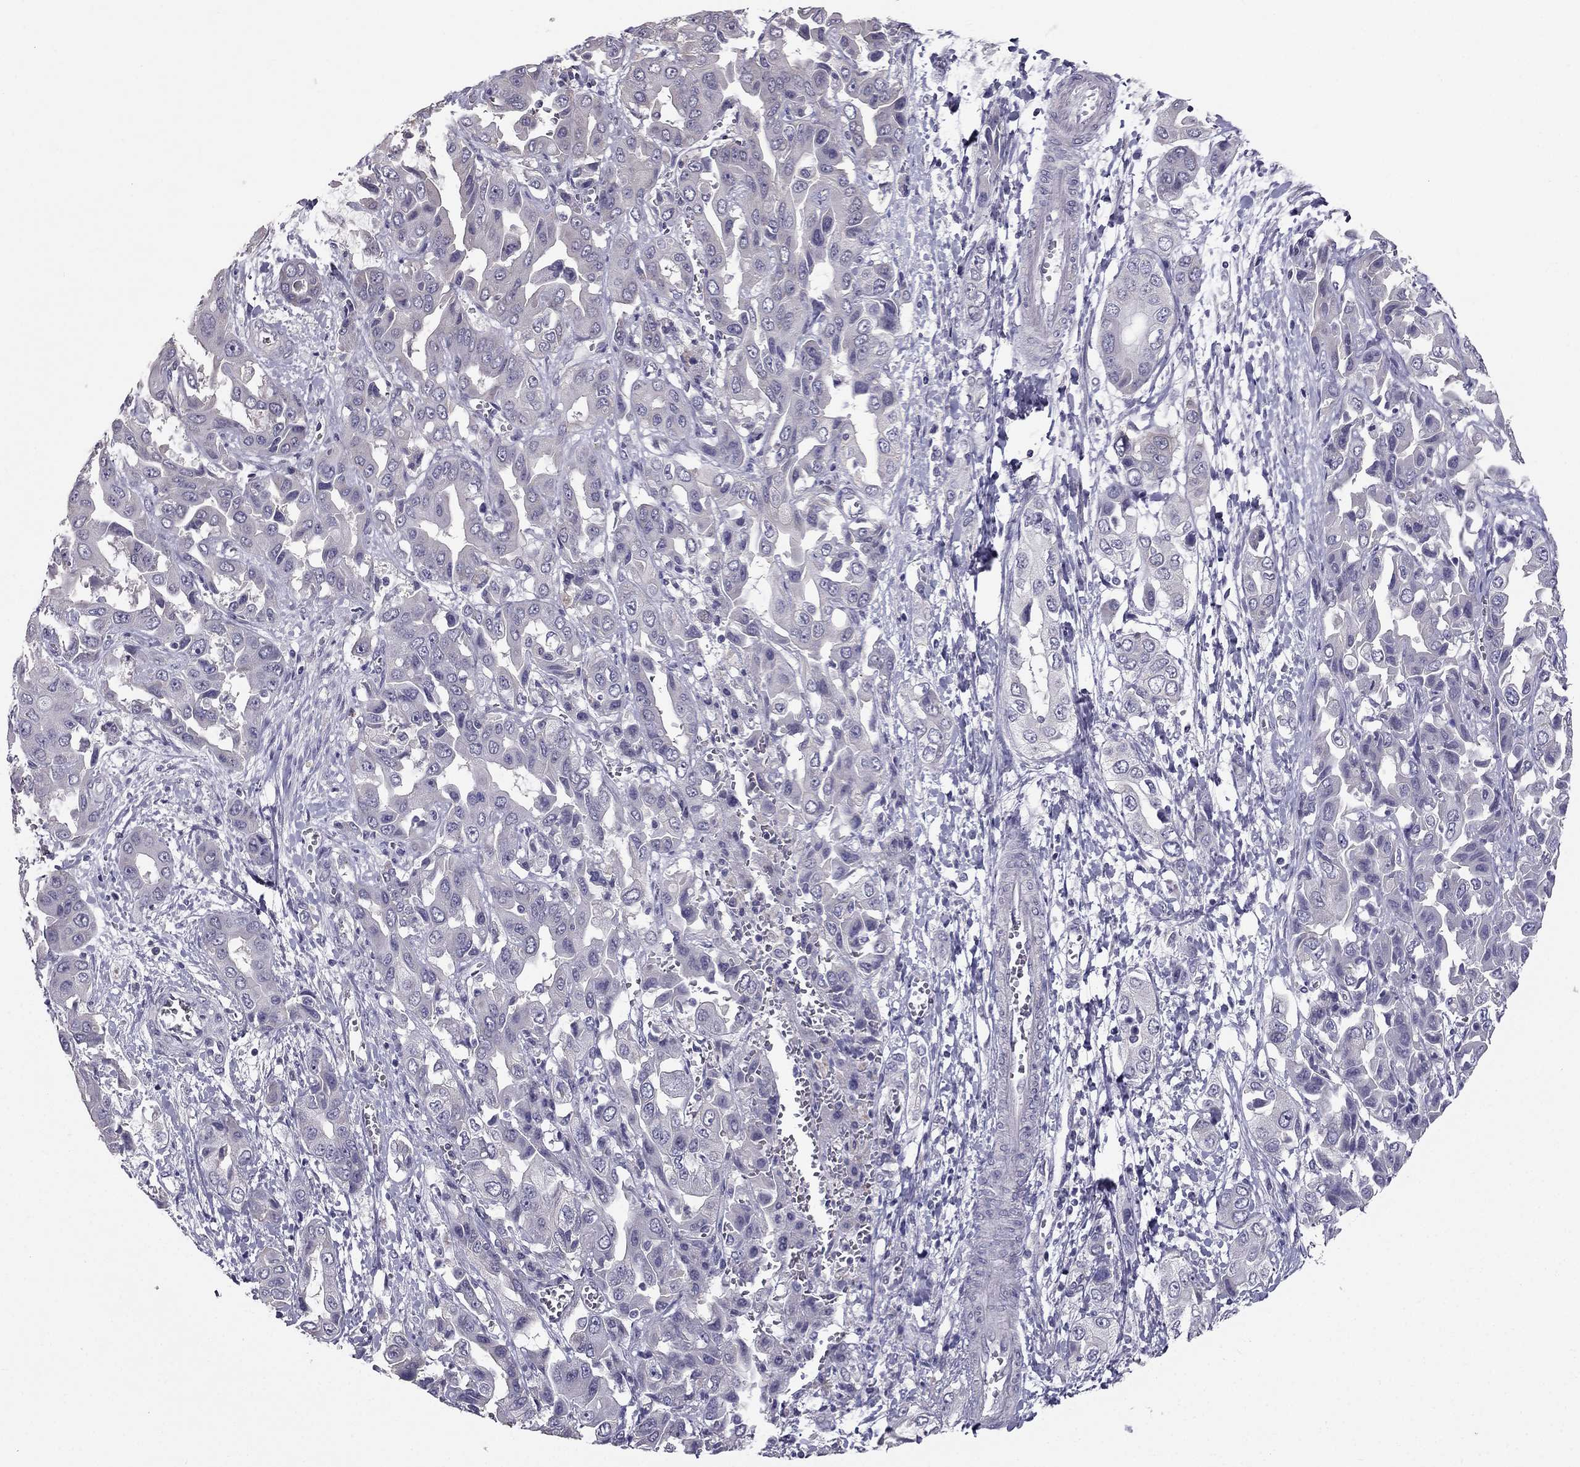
{"staining": {"intensity": "negative", "quantity": "none", "location": "none"}, "tissue": "liver cancer", "cell_type": "Tumor cells", "image_type": "cancer", "snomed": [{"axis": "morphology", "description": "Cholangiocarcinoma"}, {"axis": "topography", "description": "Liver"}], "caption": "Photomicrograph shows no protein staining in tumor cells of liver cancer tissue. Nuclei are stained in blue.", "gene": "HSFX1", "patient": {"sex": "female", "age": 52}}